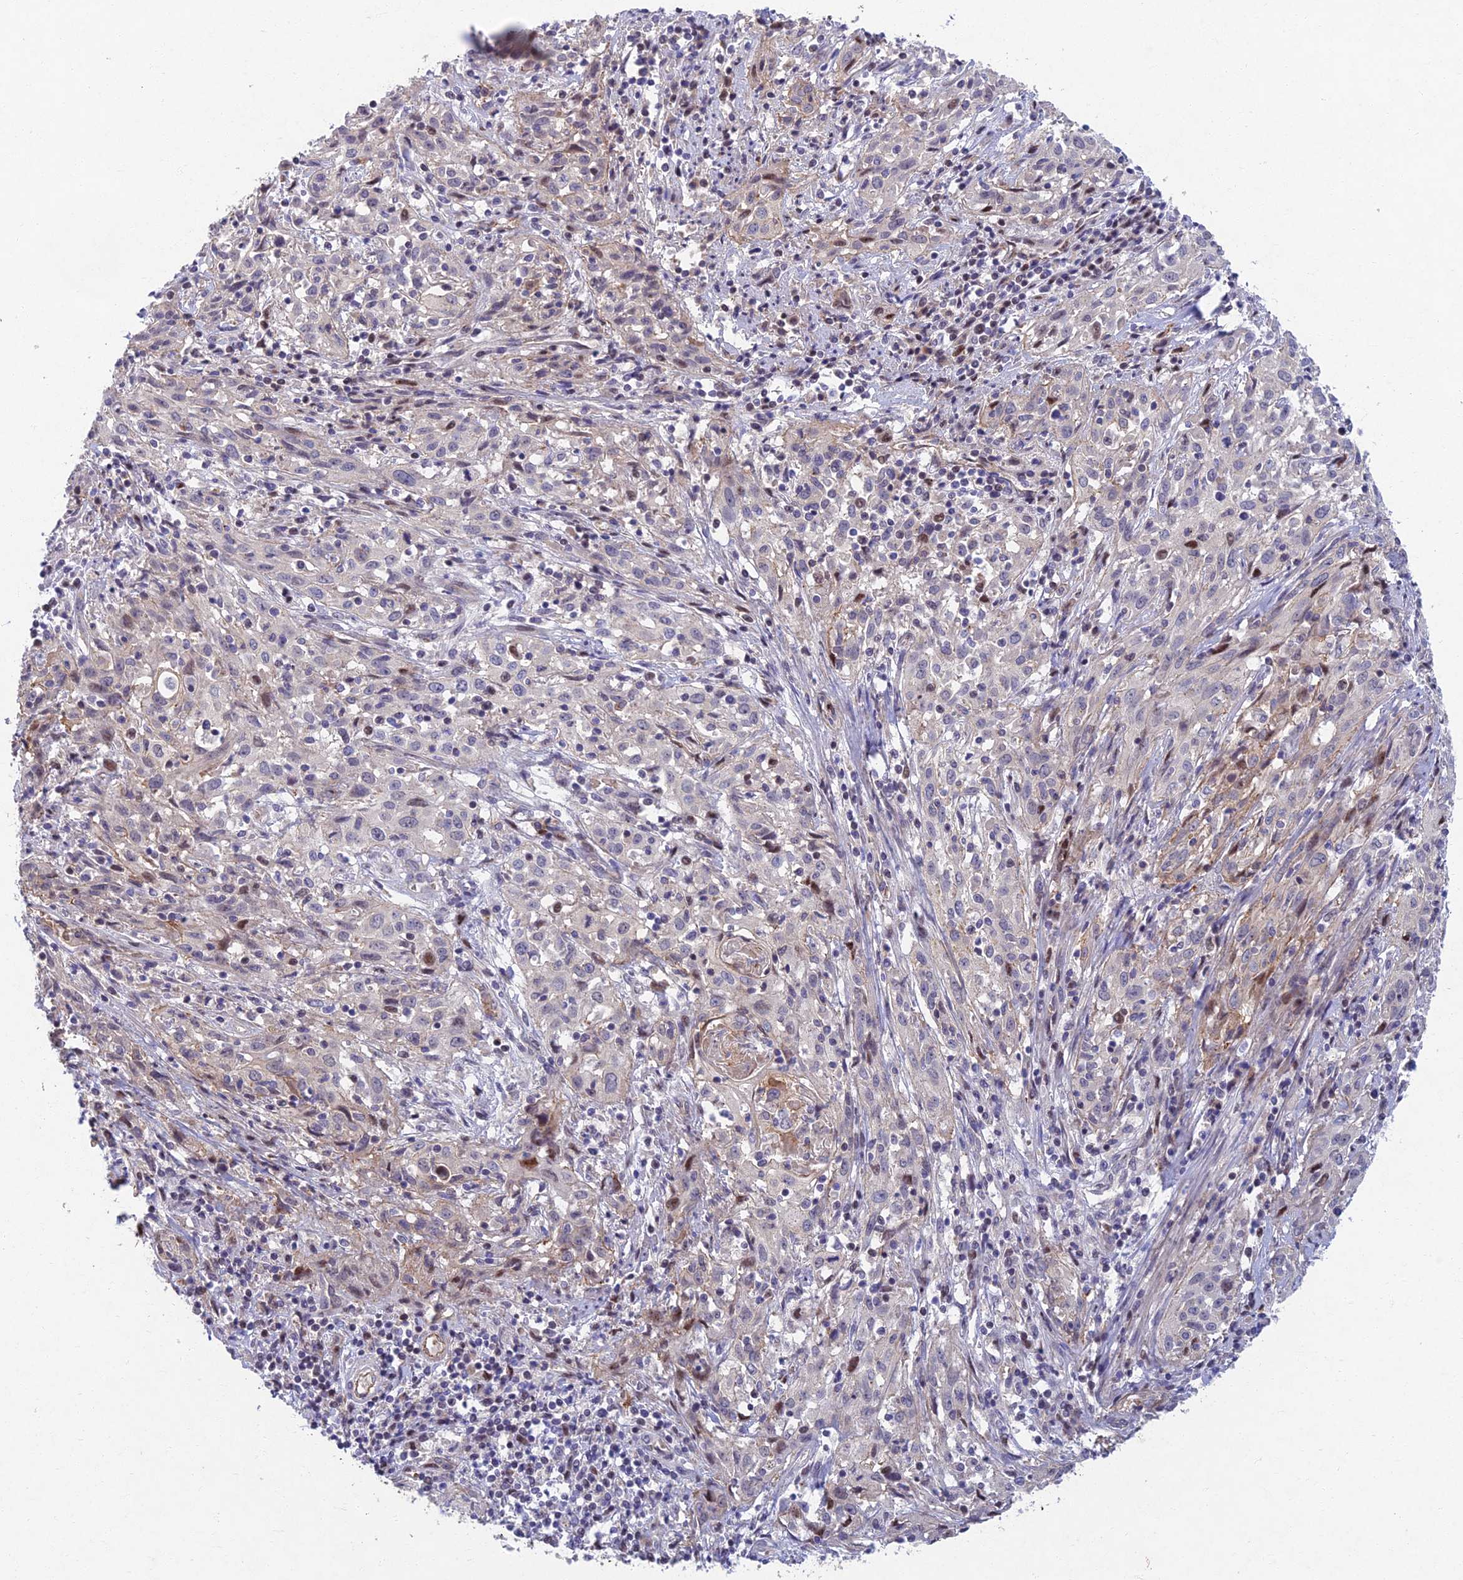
{"staining": {"intensity": "negative", "quantity": "none", "location": "none"}, "tissue": "cervical cancer", "cell_type": "Tumor cells", "image_type": "cancer", "snomed": [{"axis": "morphology", "description": "Squamous cell carcinoma, NOS"}, {"axis": "topography", "description": "Cervix"}], "caption": "Human squamous cell carcinoma (cervical) stained for a protein using IHC exhibits no positivity in tumor cells.", "gene": "RHBDL2", "patient": {"sex": "female", "age": 57}}